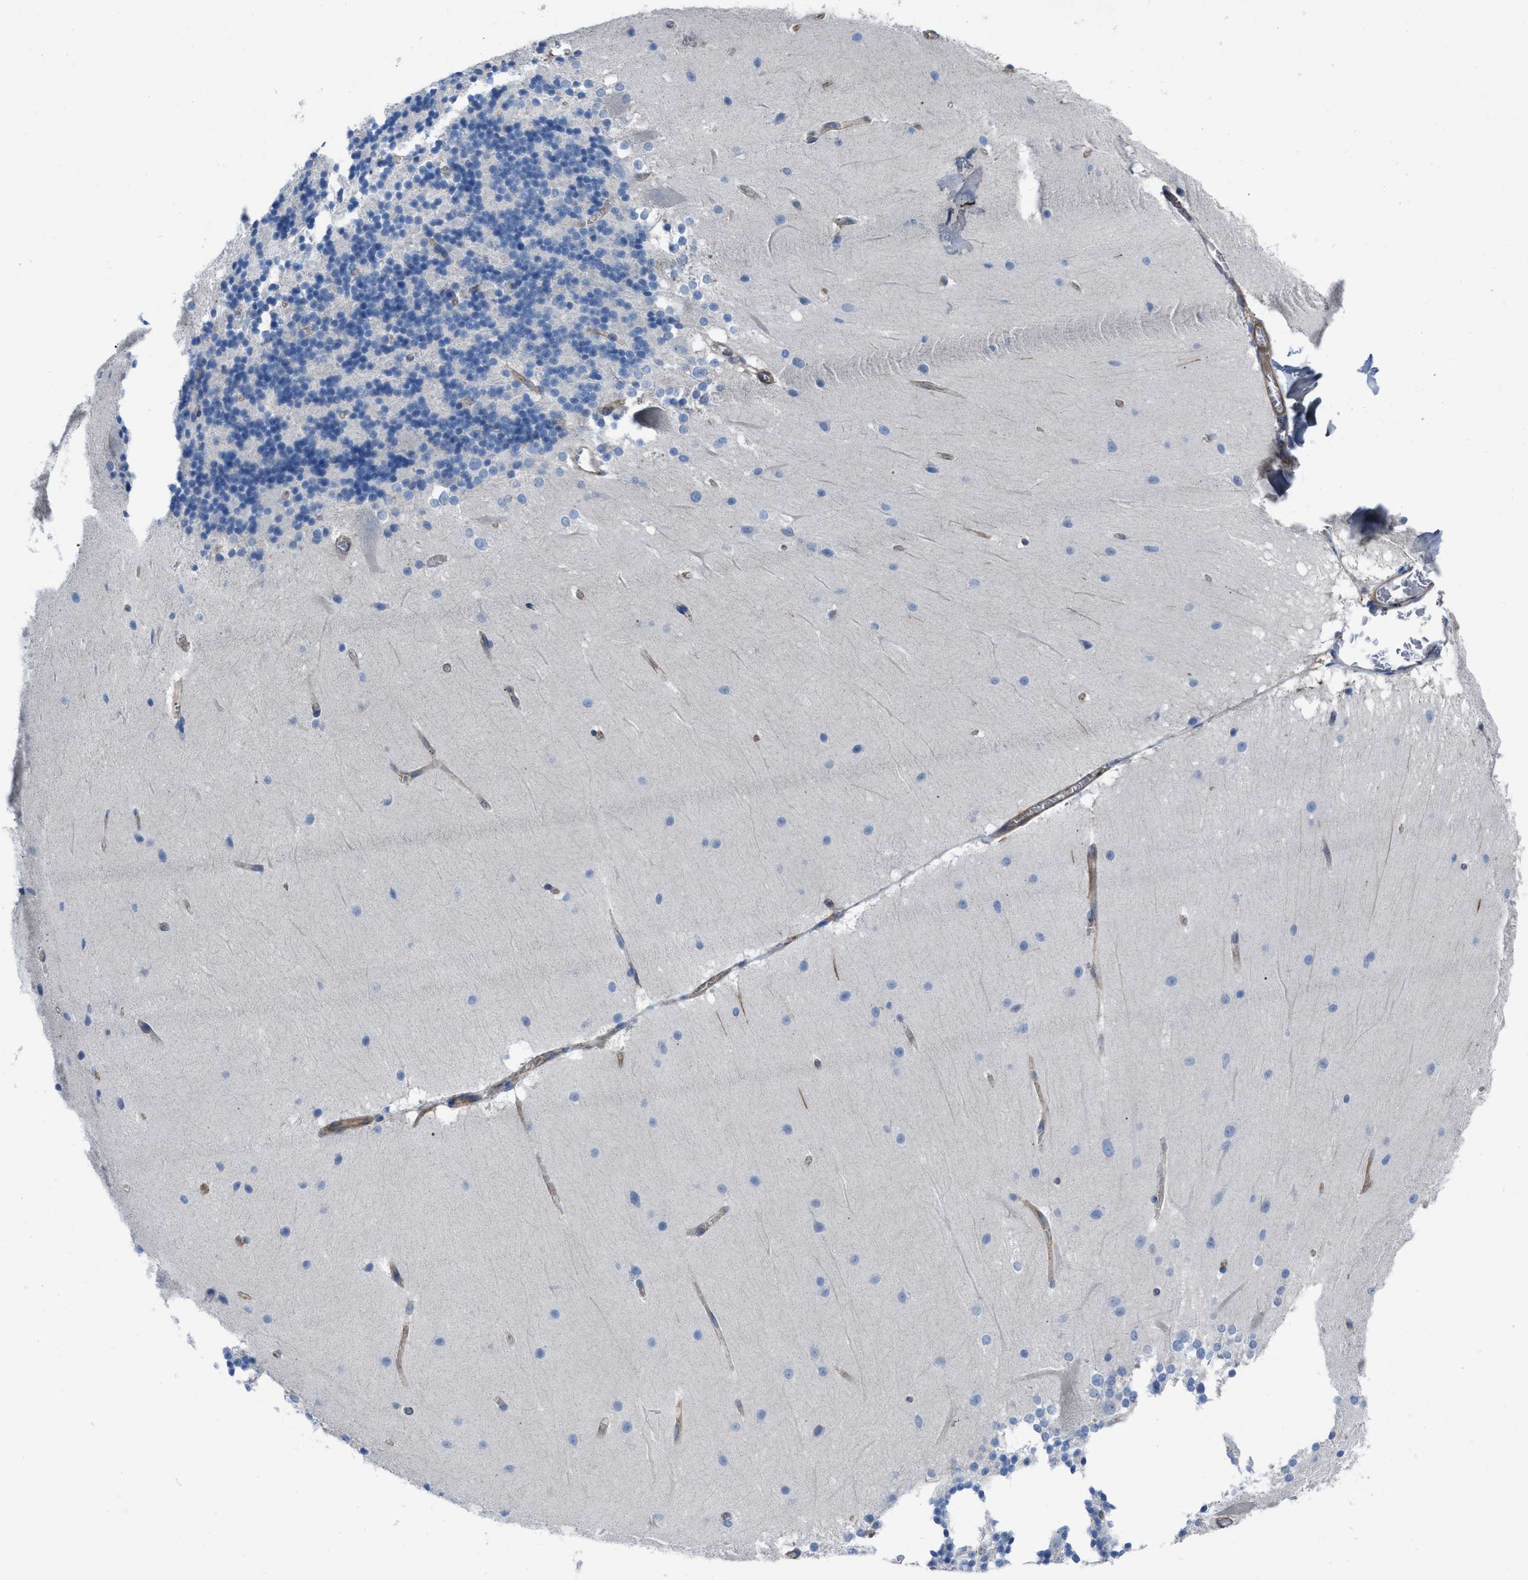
{"staining": {"intensity": "negative", "quantity": "none", "location": "none"}, "tissue": "cerebellum", "cell_type": "Cells in granular layer", "image_type": "normal", "snomed": [{"axis": "morphology", "description": "Normal tissue, NOS"}, {"axis": "topography", "description": "Cerebellum"}], "caption": "High magnification brightfield microscopy of unremarkable cerebellum stained with DAB (brown) and counterstained with hematoxylin (blue): cells in granular layer show no significant expression. (Stains: DAB immunohistochemistry with hematoxylin counter stain, Microscopy: brightfield microscopy at high magnification).", "gene": "TRIOBP", "patient": {"sex": "female", "age": 19}}